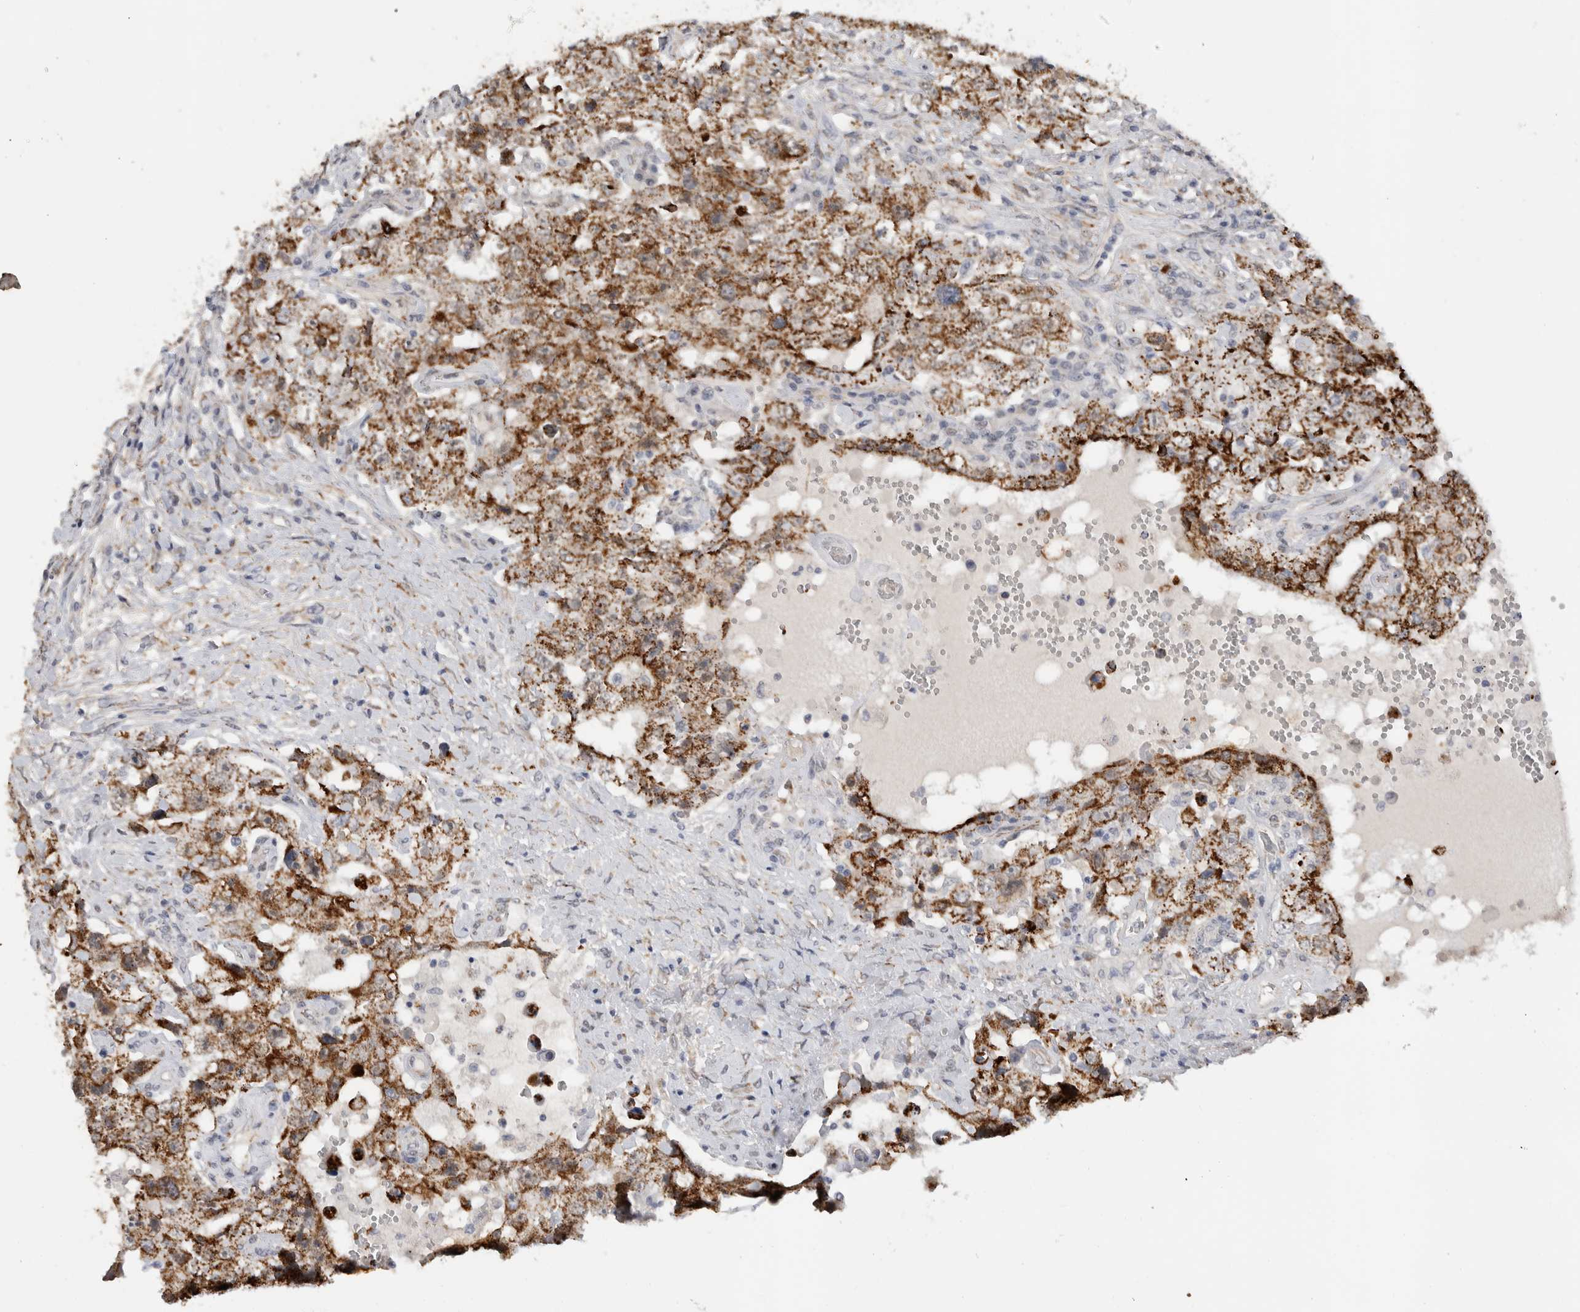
{"staining": {"intensity": "strong", "quantity": ">75%", "location": "cytoplasmic/membranous"}, "tissue": "testis cancer", "cell_type": "Tumor cells", "image_type": "cancer", "snomed": [{"axis": "morphology", "description": "Carcinoma, Embryonal, NOS"}, {"axis": "topography", "description": "Testis"}], "caption": "Protein expression analysis of human embryonal carcinoma (testis) reveals strong cytoplasmic/membranous positivity in approximately >75% of tumor cells. (Stains: DAB in brown, nuclei in blue, Microscopy: brightfield microscopy at high magnification).", "gene": "DYRK2", "patient": {"sex": "male", "age": 26}}